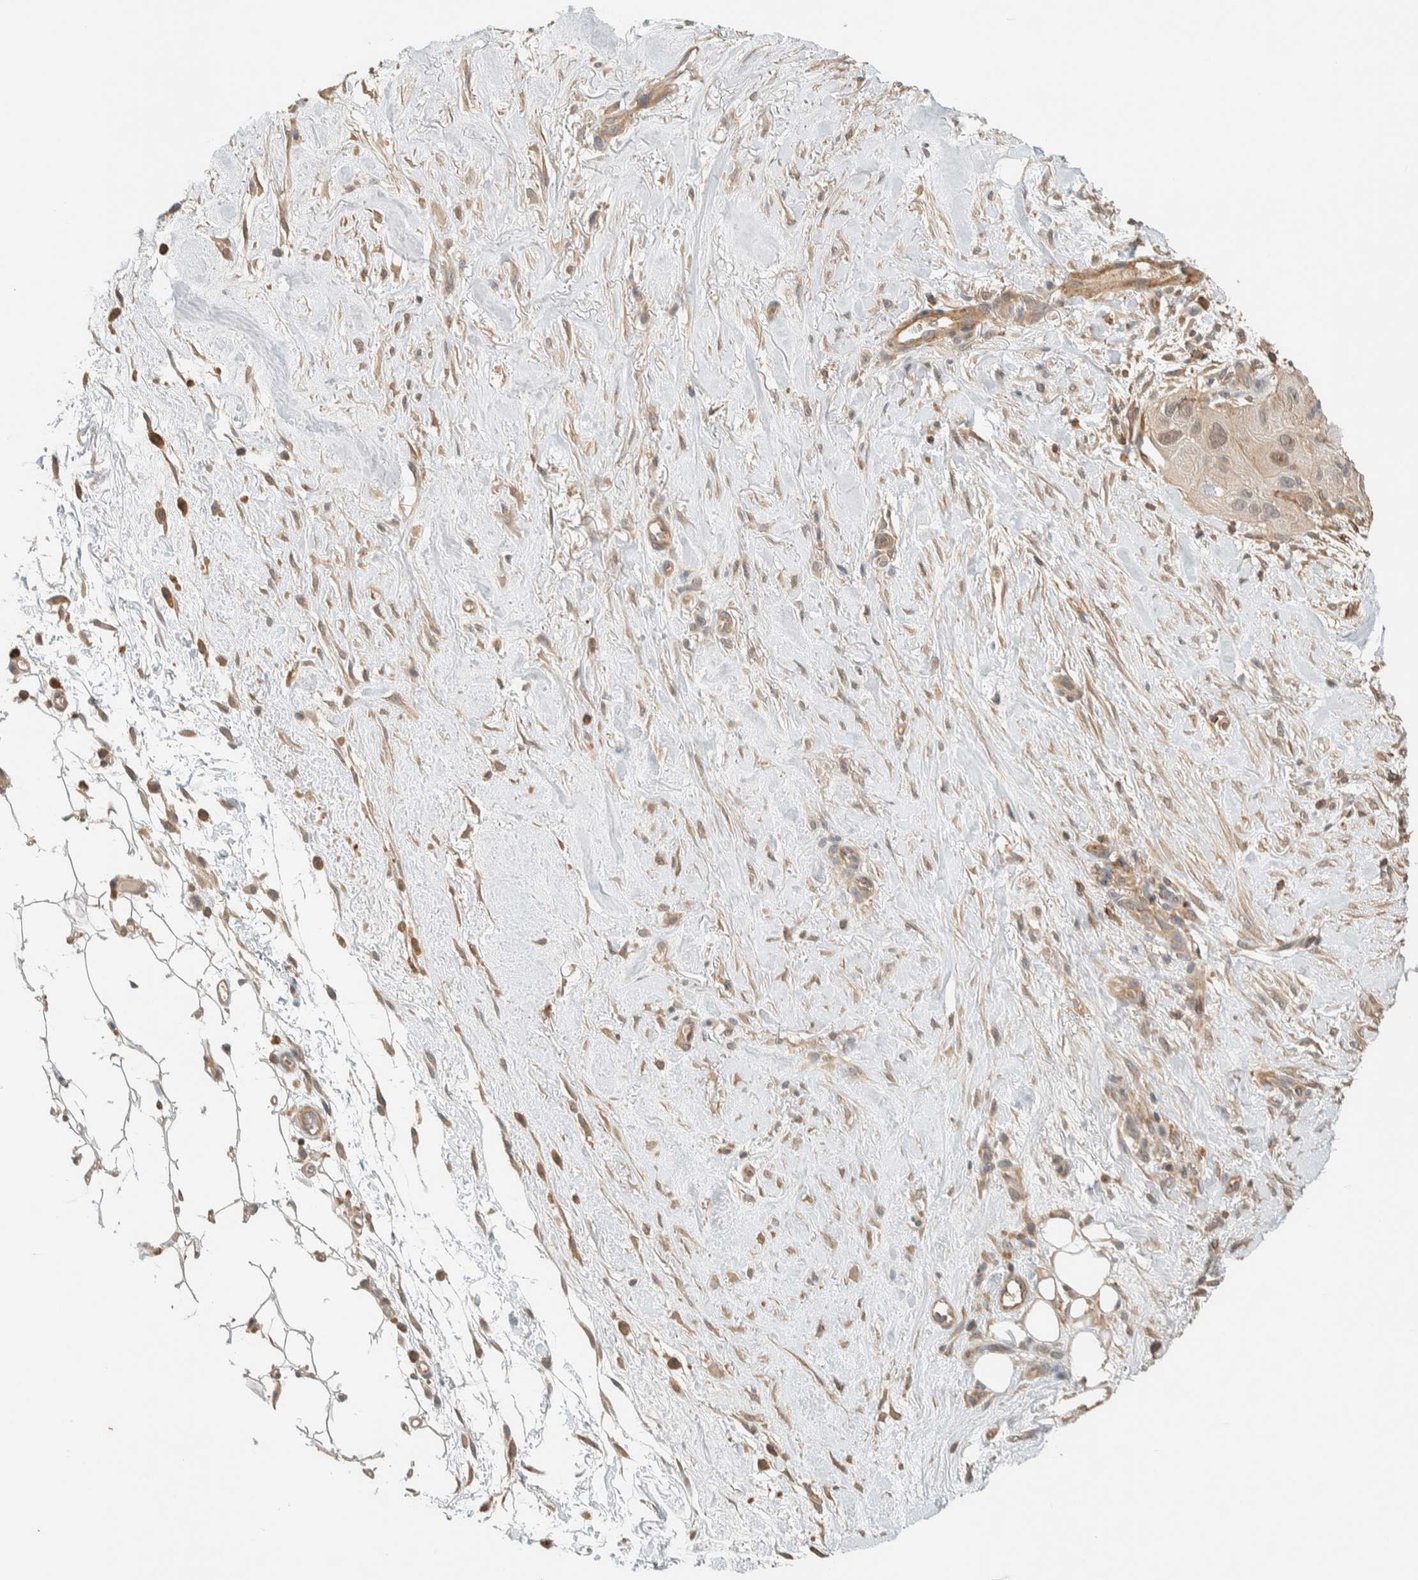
{"staining": {"intensity": "weak", "quantity": "<25%", "location": "nuclear"}, "tissue": "skin cancer", "cell_type": "Tumor cells", "image_type": "cancer", "snomed": [{"axis": "morphology", "description": "Squamous cell carcinoma, NOS"}, {"axis": "topography", "description": "Skin"}], "caption": "Immunohistochemistry (IHC) histopathology image of neoplastic tissue: skin squamous cell carcinoma stained with DAB reveals no significant protein expression in tumor cells. (Immunohistochemistry, brightfield microscopy, high magnification).", "gene": "RAB11FIP1", "patient": {"sex": "female", "age": 77}}